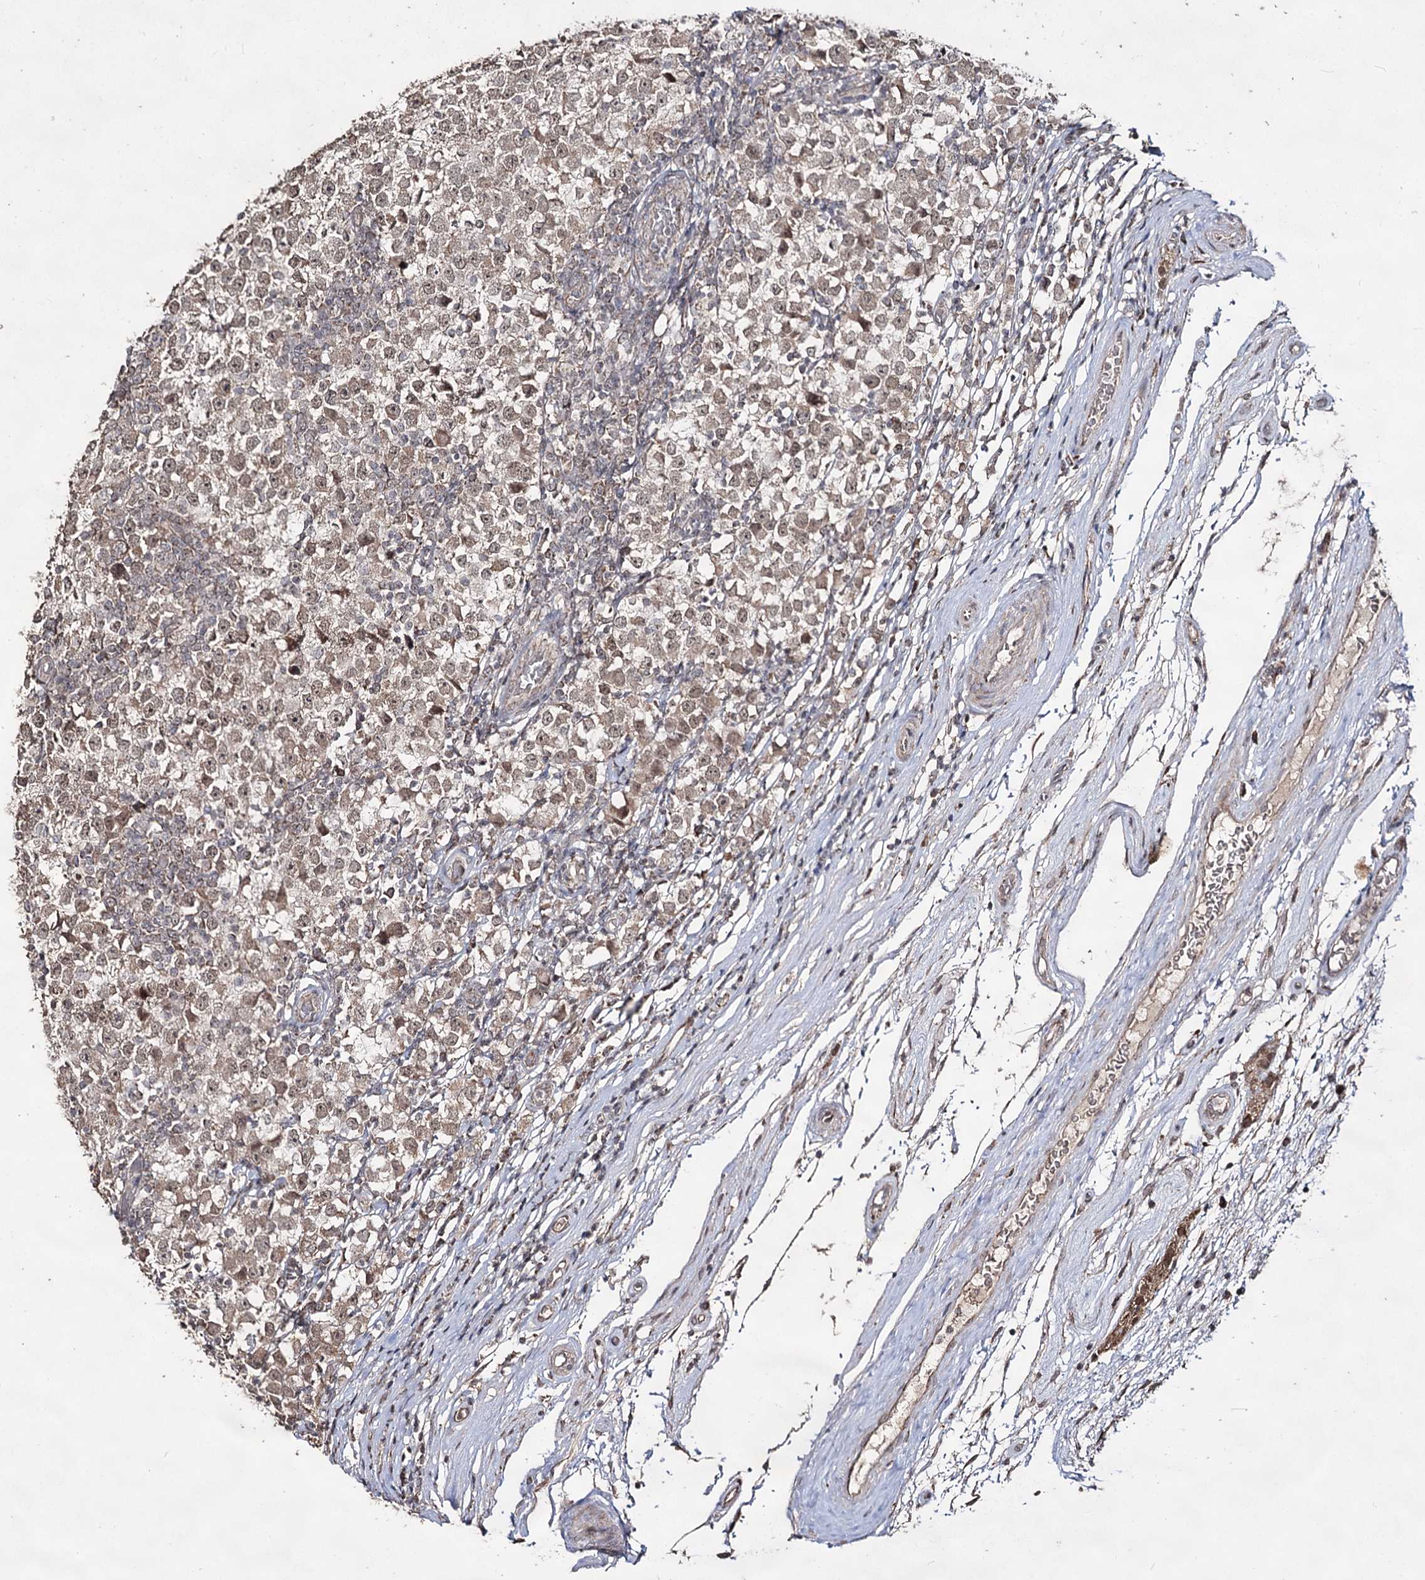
{"staining": {"intensity": "moderate", "quantity": ">75%", "location": "cytoplasmic/membranous,nuclear"}, "tissue": "testis cancer", "cell_type": "Tumor cells", "image_type": "cancer", "snomed": [{"axis": "morphology", "description": "Seminoma, NOS"}, {"axis": "topography", "description": "Testis"}], "caption": "Immunohistochemistry (IHC) micrograph of neoplastic tissue: testis cancer stained using immunohistochemistry (IHC) shows medium levels of moderate protein expression localized specifically in the cytoplasmic/membranous and nuclear of tumor cells, appearing as a cytoplasmic/membranous and nuclear brown color.", "gene": "ACTR6", "patient": {"sex": "male", "age": 65}}